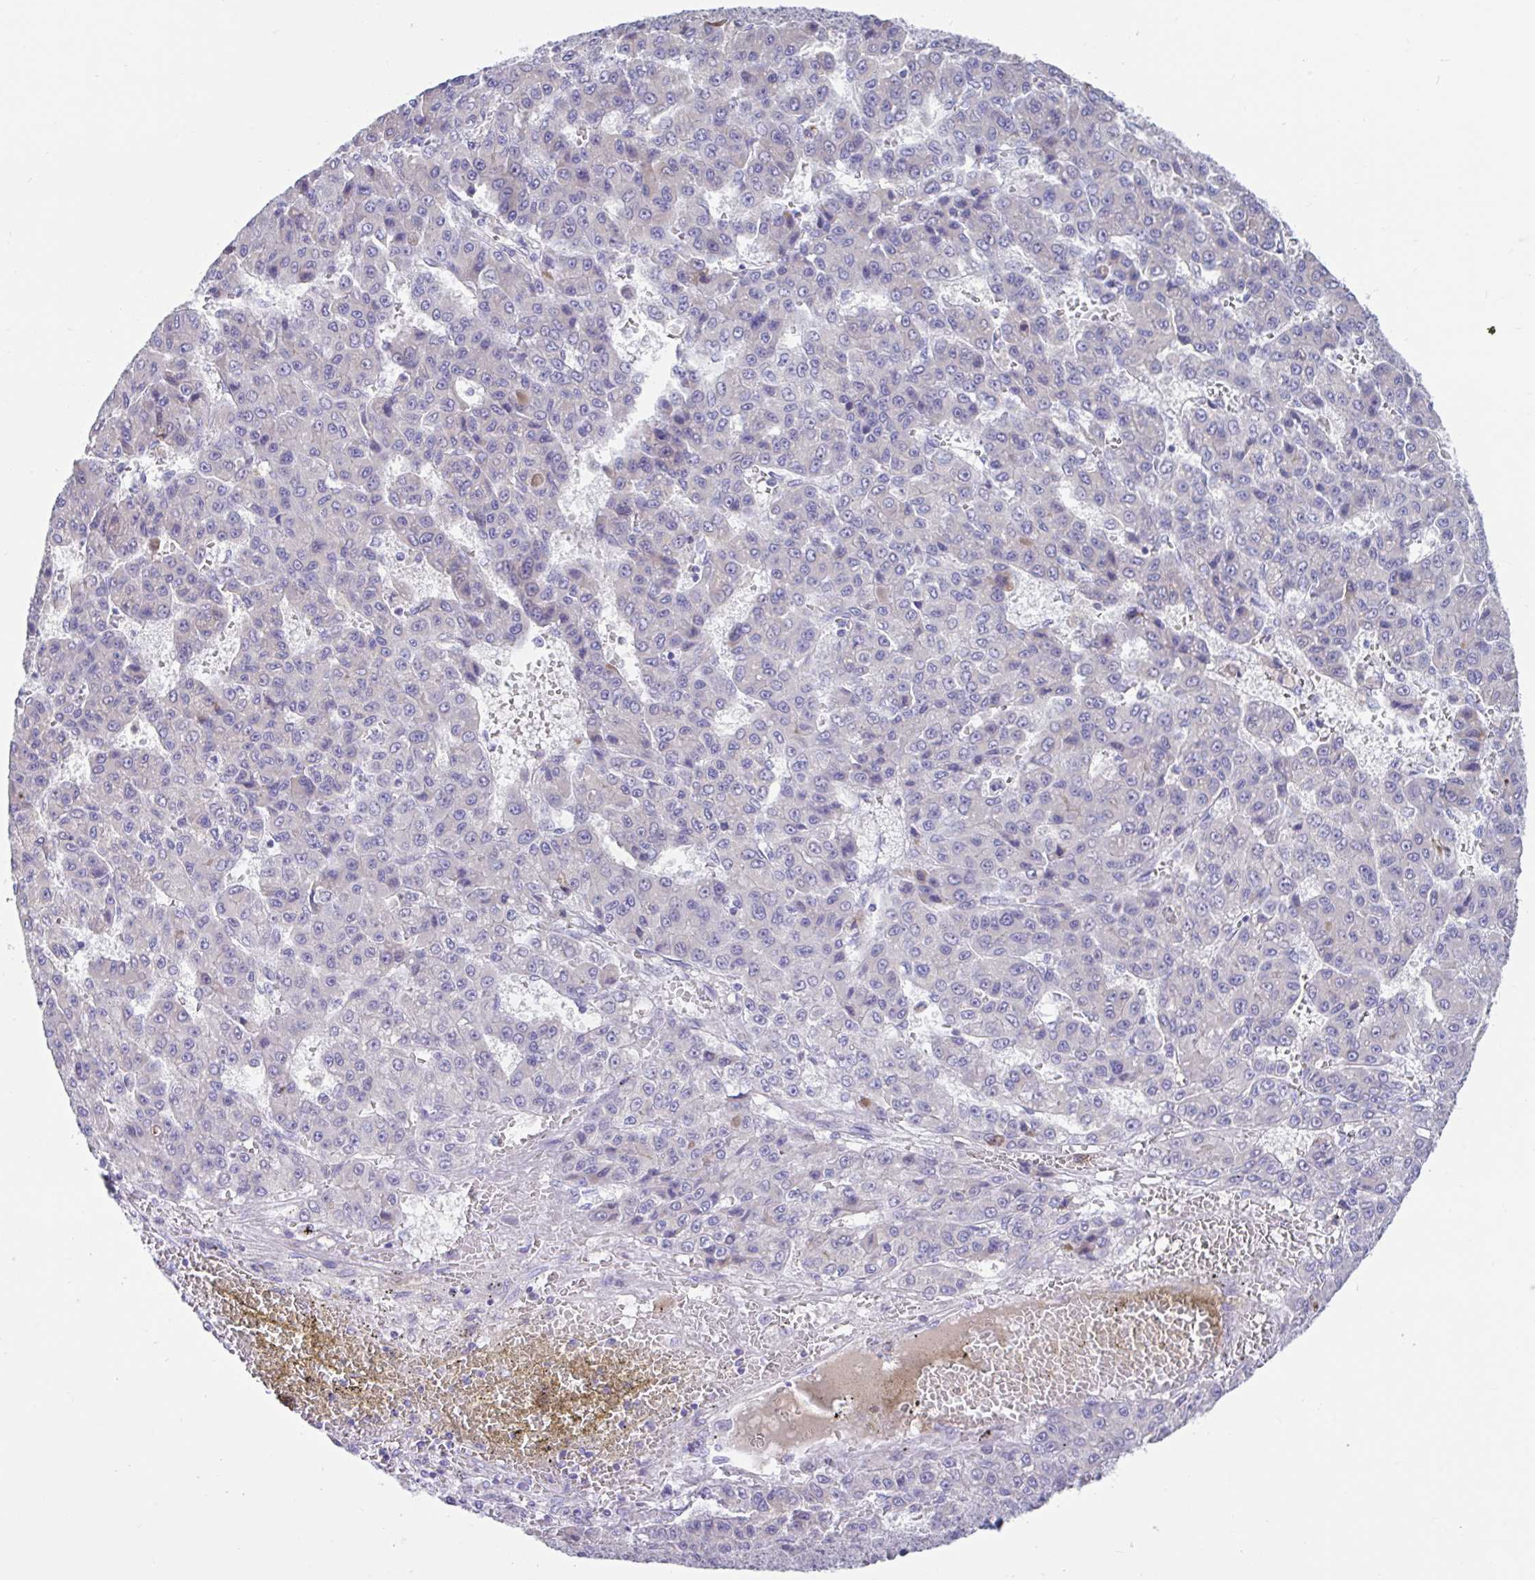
{"staining": {"intensity": "negative", "quantity": "none", "location": "none"}, "tissue": "liver cancer", "cell_type": "Tumor cells", "image_type": "cancer", "snomed": [{"axis": "morphology", "description": "Carcinoma, Hepatocellular, NOS"}, {"axis": "topography", "description": "Liver"}], "caption": "Immunohistochemical staining of liver hepatocellular carcinoma reveals no significant staining in tumor cells.", "gene": "CCSAP", "patient": {"sex": "male", "age": 70}}